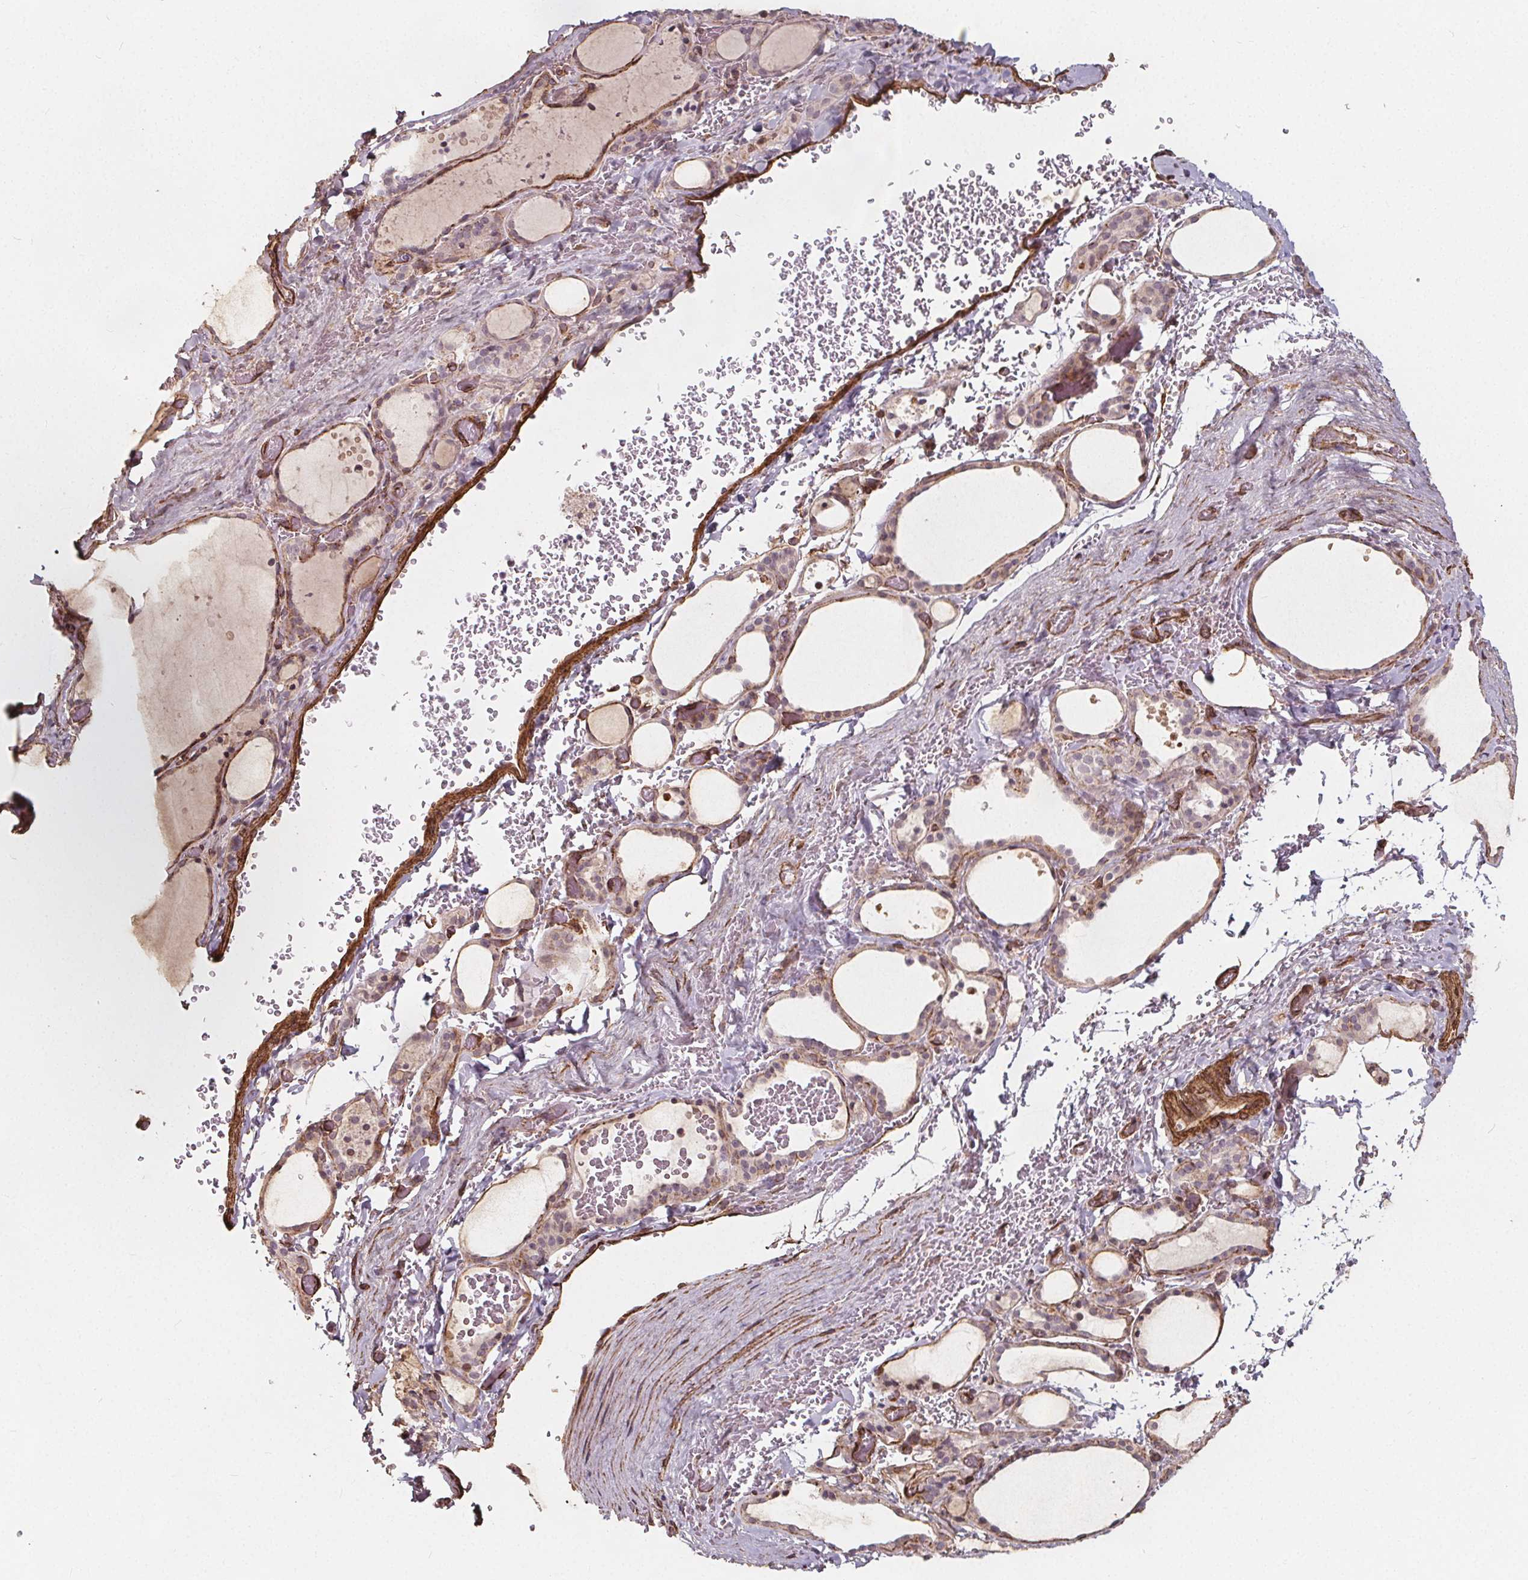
{"staining": {"intensity": "moderate", "quantity": "<25%", "location": "cytoplasmic/membranous,nuclear"}, "tissue": "thyroid gland", "cell_type": "Glandular cells", "image_type": "normal", "snomed": [{"axis": "morphology", "description": "Normal tissue, NOS"}, {"axis": "topography", "description": "Thyroid gland"}], "caption": "A photomicrograph showing moderate cytoplasmic/membranous,nuclear expression in about <25% of glandular cells in unremarkable thyroid gland, as visualized by brown immunohistochemical staining.", "gene": "HAS1", "patient": {"sex": "female", "age": 36}}